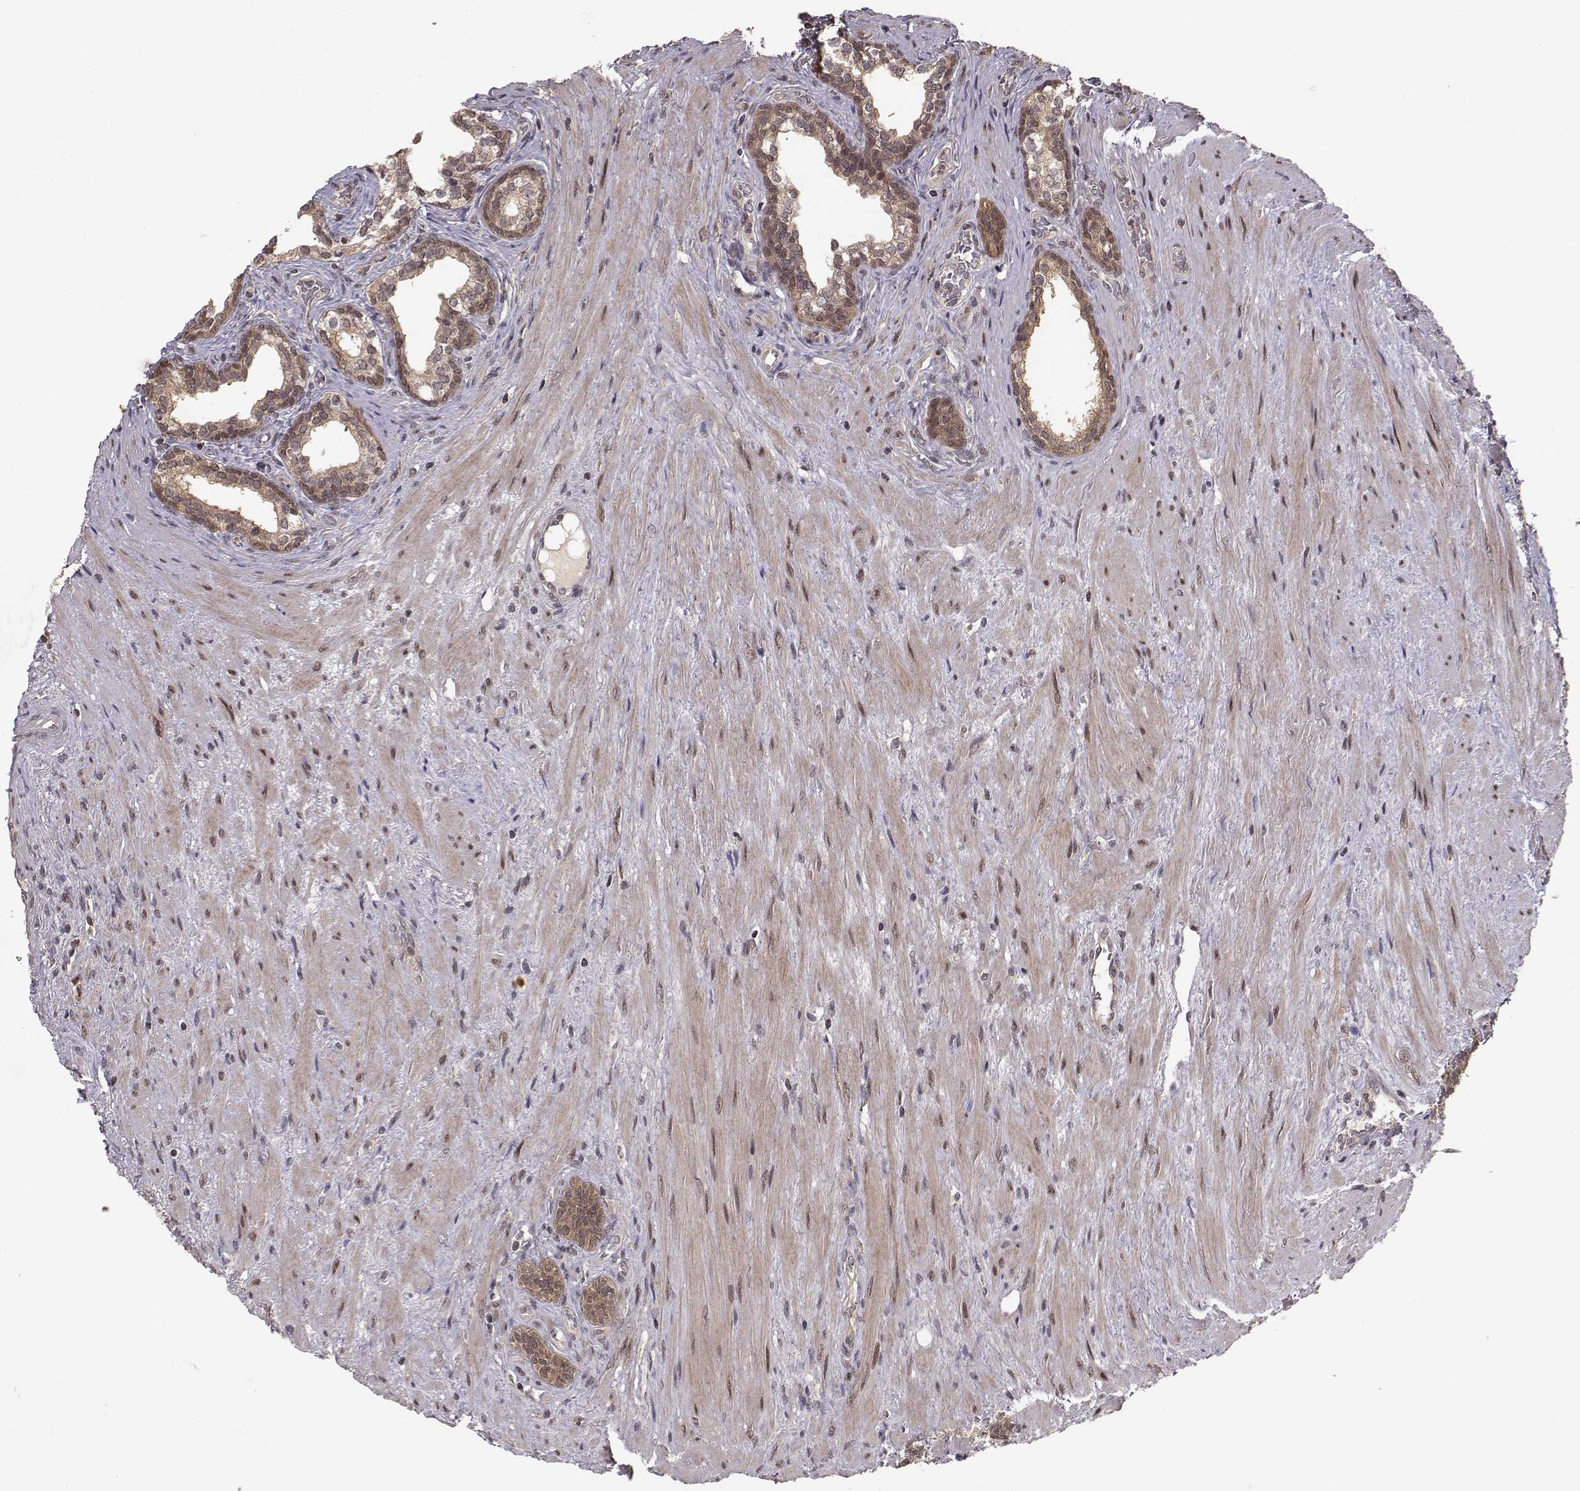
{"staining": {"intensity": "moderate", "quantity": ">75%", "location": "cytoplasmic/membranous"}, "tissue": "prostate cancer", "cell_type": "Tumor cells", "image_type": "cancer", "snomed": [{"axis": "morphology", "description": "Adenocarcinoma, NOS"}, {"axis": "morphology", "description": "Adenocarcinoma, High grade"}, {"axis": "topography", "description": "Prostate"}], "caption": "There is medium levels of moderate cytoplasmic/membranous staining in tumor cells of prostate cancer (adenocarcinoma (high-grade)), as demonstrated by immunohistochemical staining (brown color).", "gene": "PLEKHG3", "patient": {"sex": "male", "age": 61}}